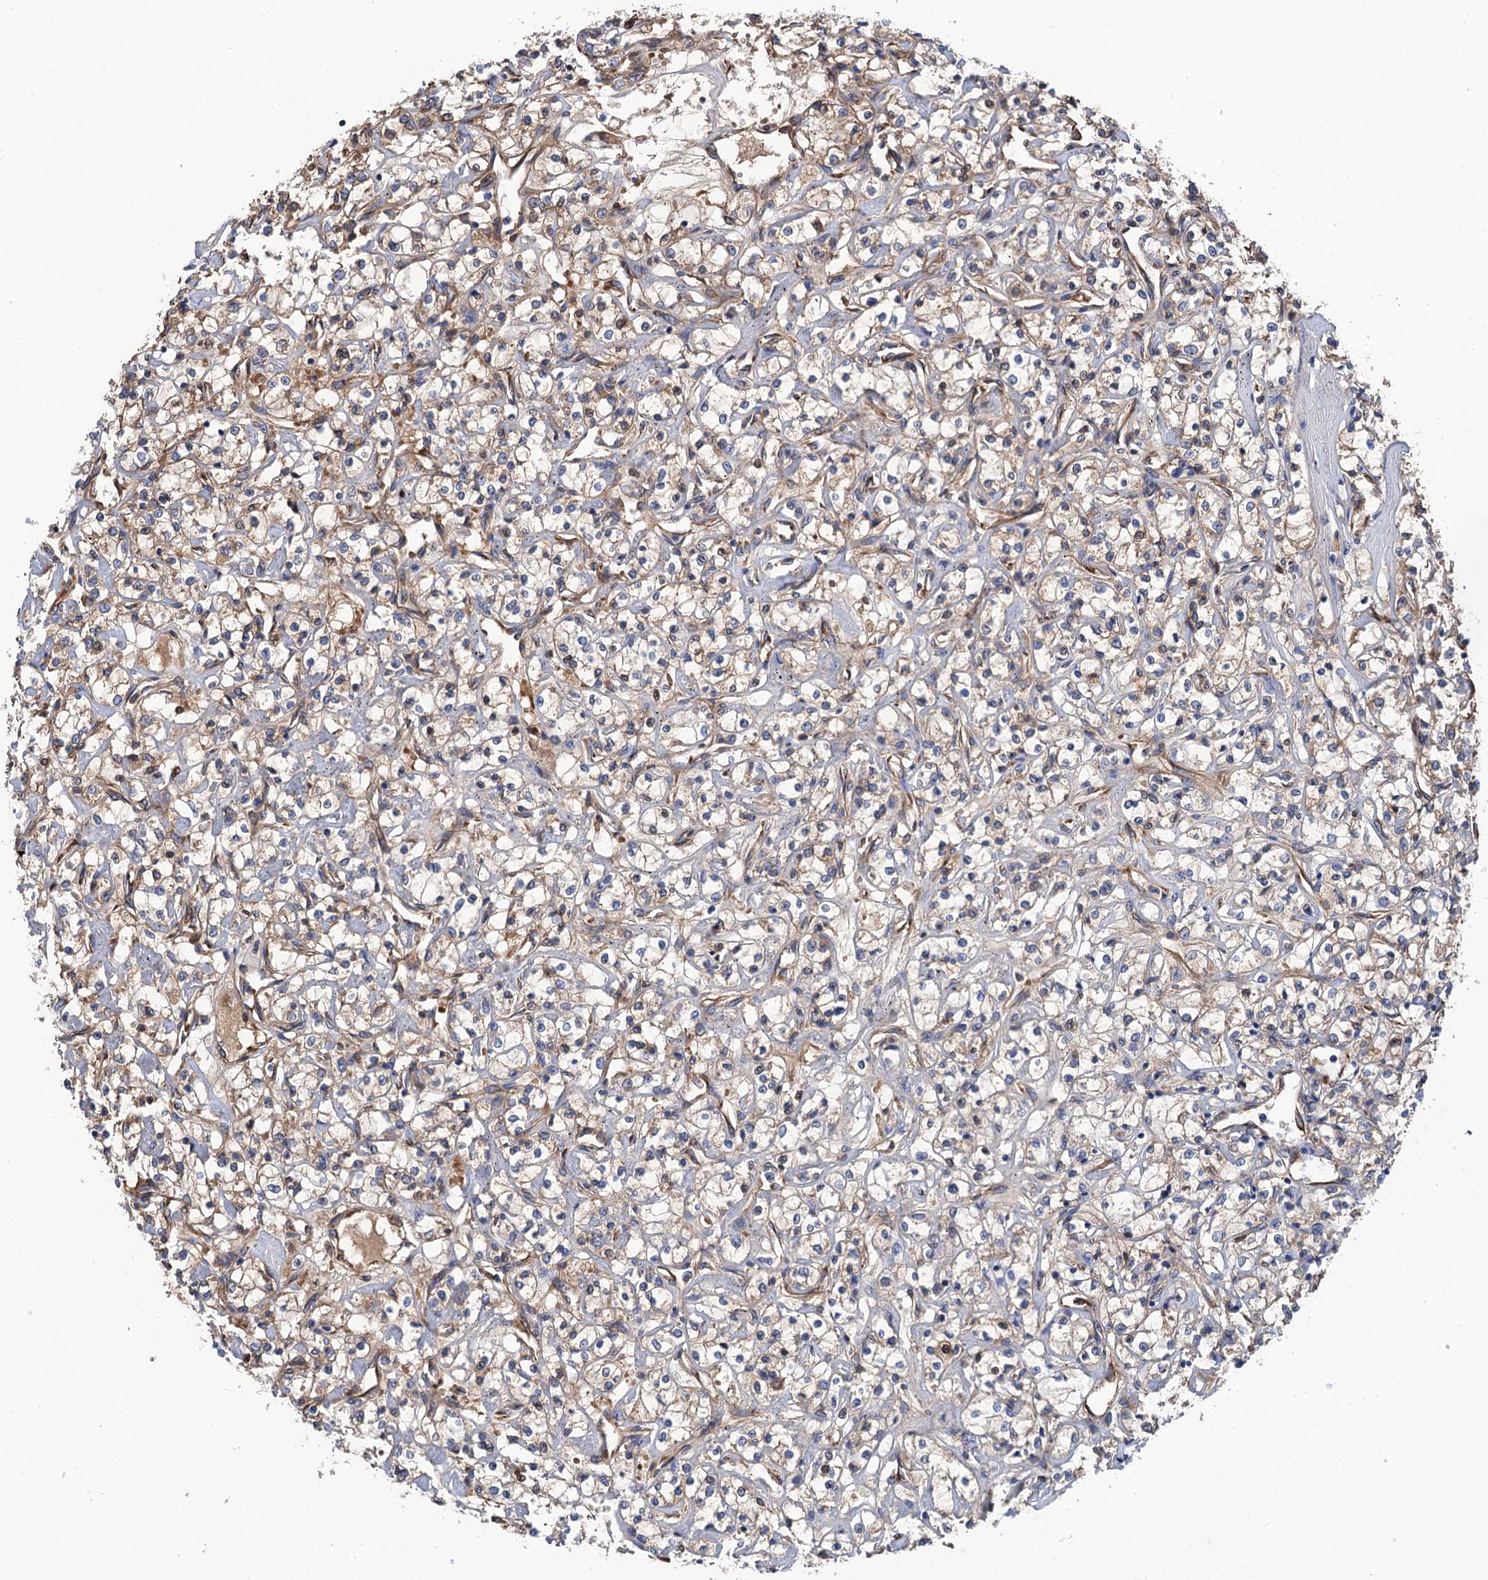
{"staining": {"intensity": "moderate", "quantity": "25%-75%", "location": "cytoplasmic/membranous"}, "tissue": "renal cancer", "cell_type": "Tumor cells", "image_type": "cancer", "snomed": [{"axis": "morphology", "description": "Adenocarcinoma, NOS"}, {"axis": "topography", "description": "Kidney"}], "caption": "A photomicrograph of human adenocarcinoma (renal) stained for a protein shows moderate cytoplasmic/membranous brown staining in tumor cells.", "gene": "CNNM1", "patient": {"sex": "female", "age": 59}}